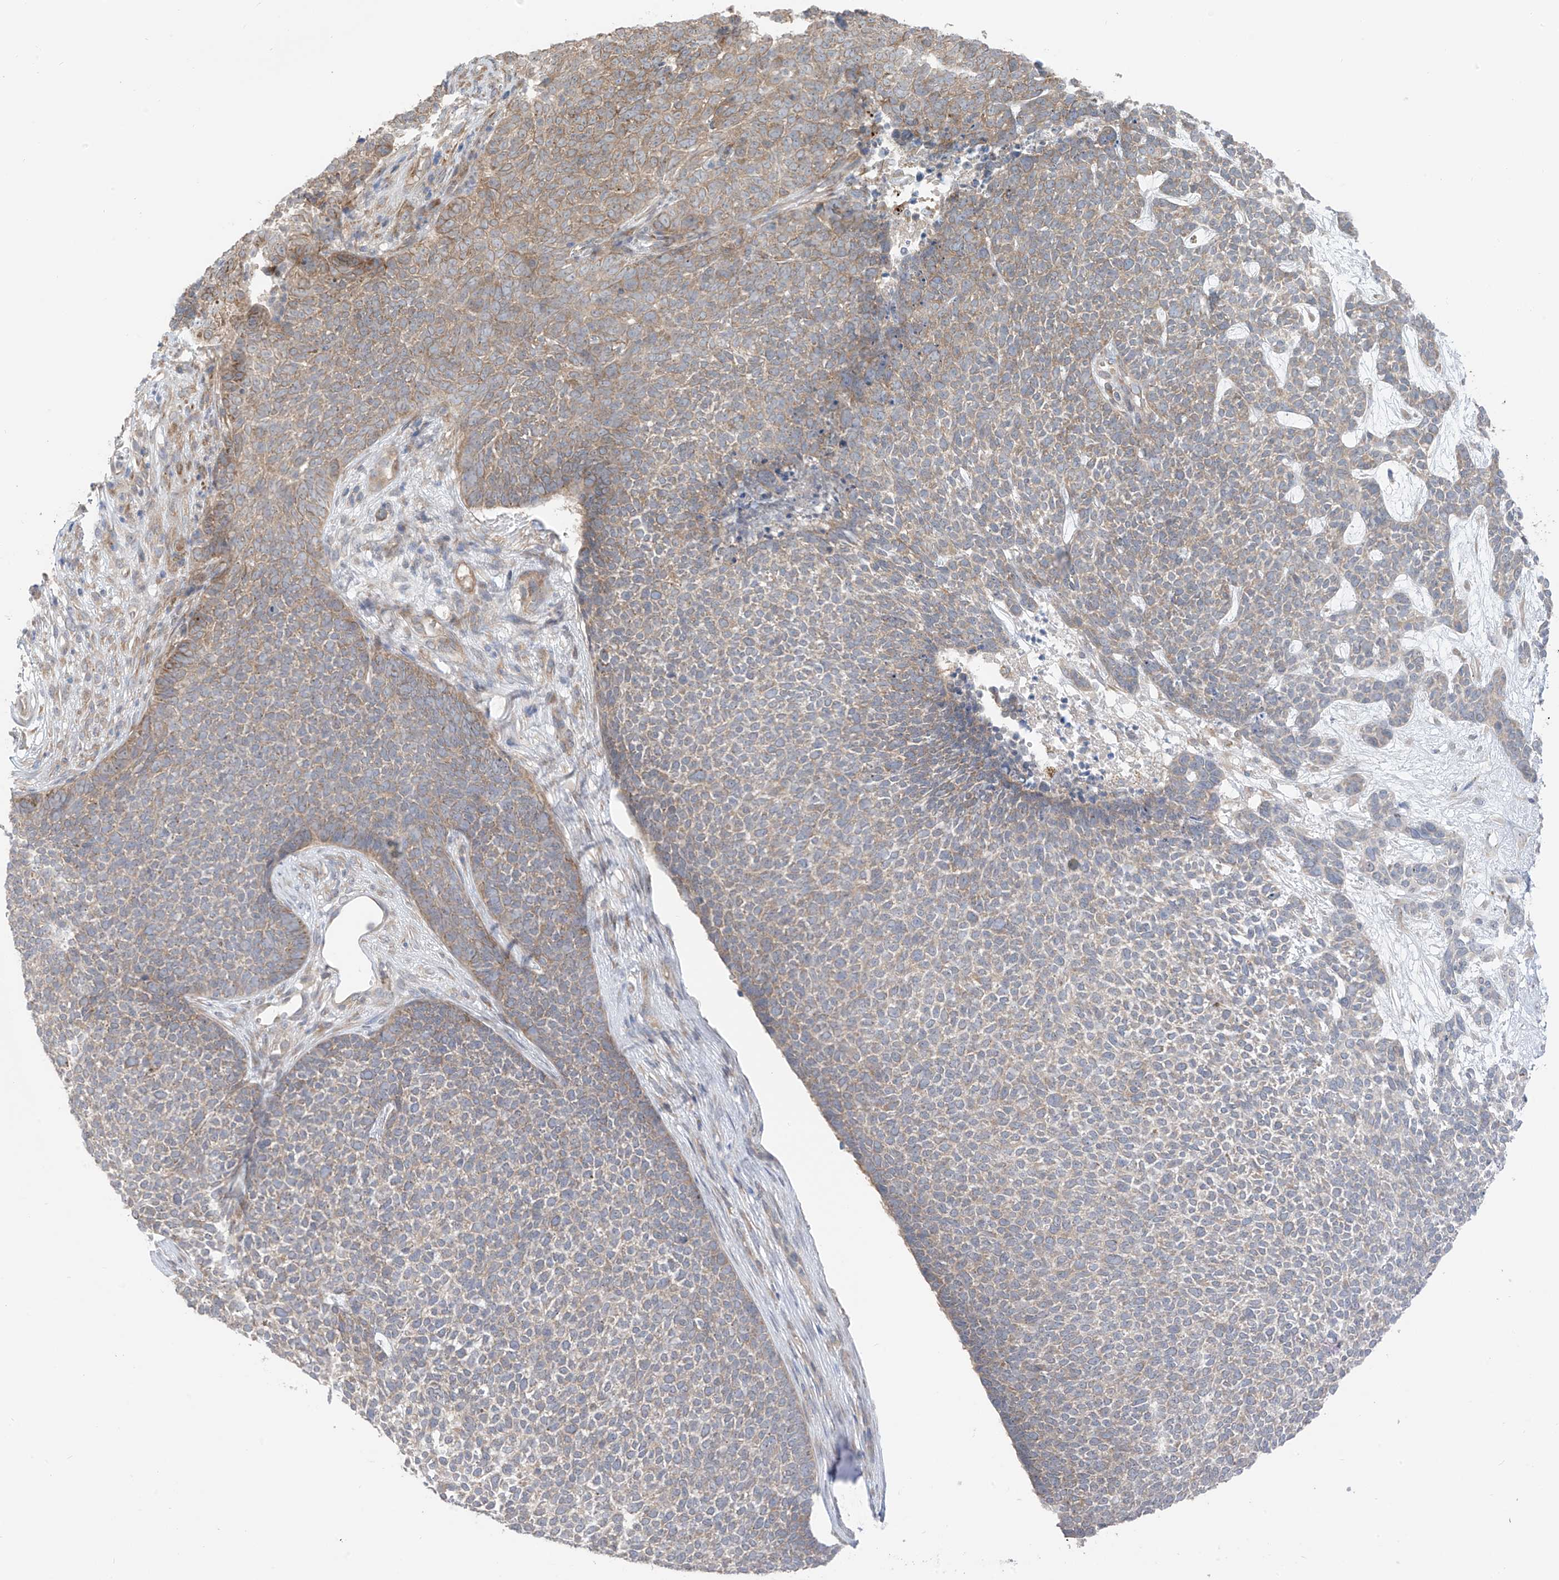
{"staining": {"intensity": "moderate", "quantity": "25%-75%", "location": "cytoplasmic/membranous"}, "tissue": "skin cancer", "cell_type": "Tumor cells", "image_type": "cancer", "snomed": [{"axis": "morphology", "description": "Basal cell carcinoma"}, {"axis": "topography", "description": "Skin"}], "caption": "Tumor cells exhibit medium levels of moderate cytoplasmic/membranous positivity in approximately 25%-75% of cells in skin cancer. The staining was performed using DAB (3,3'-diaminobenzidine), with brown indicating positive protein expression. Nuclei are stained blue with hematoxylin.", "gene": "NALCN", "patient": {"sex": "female", "age": 84}}